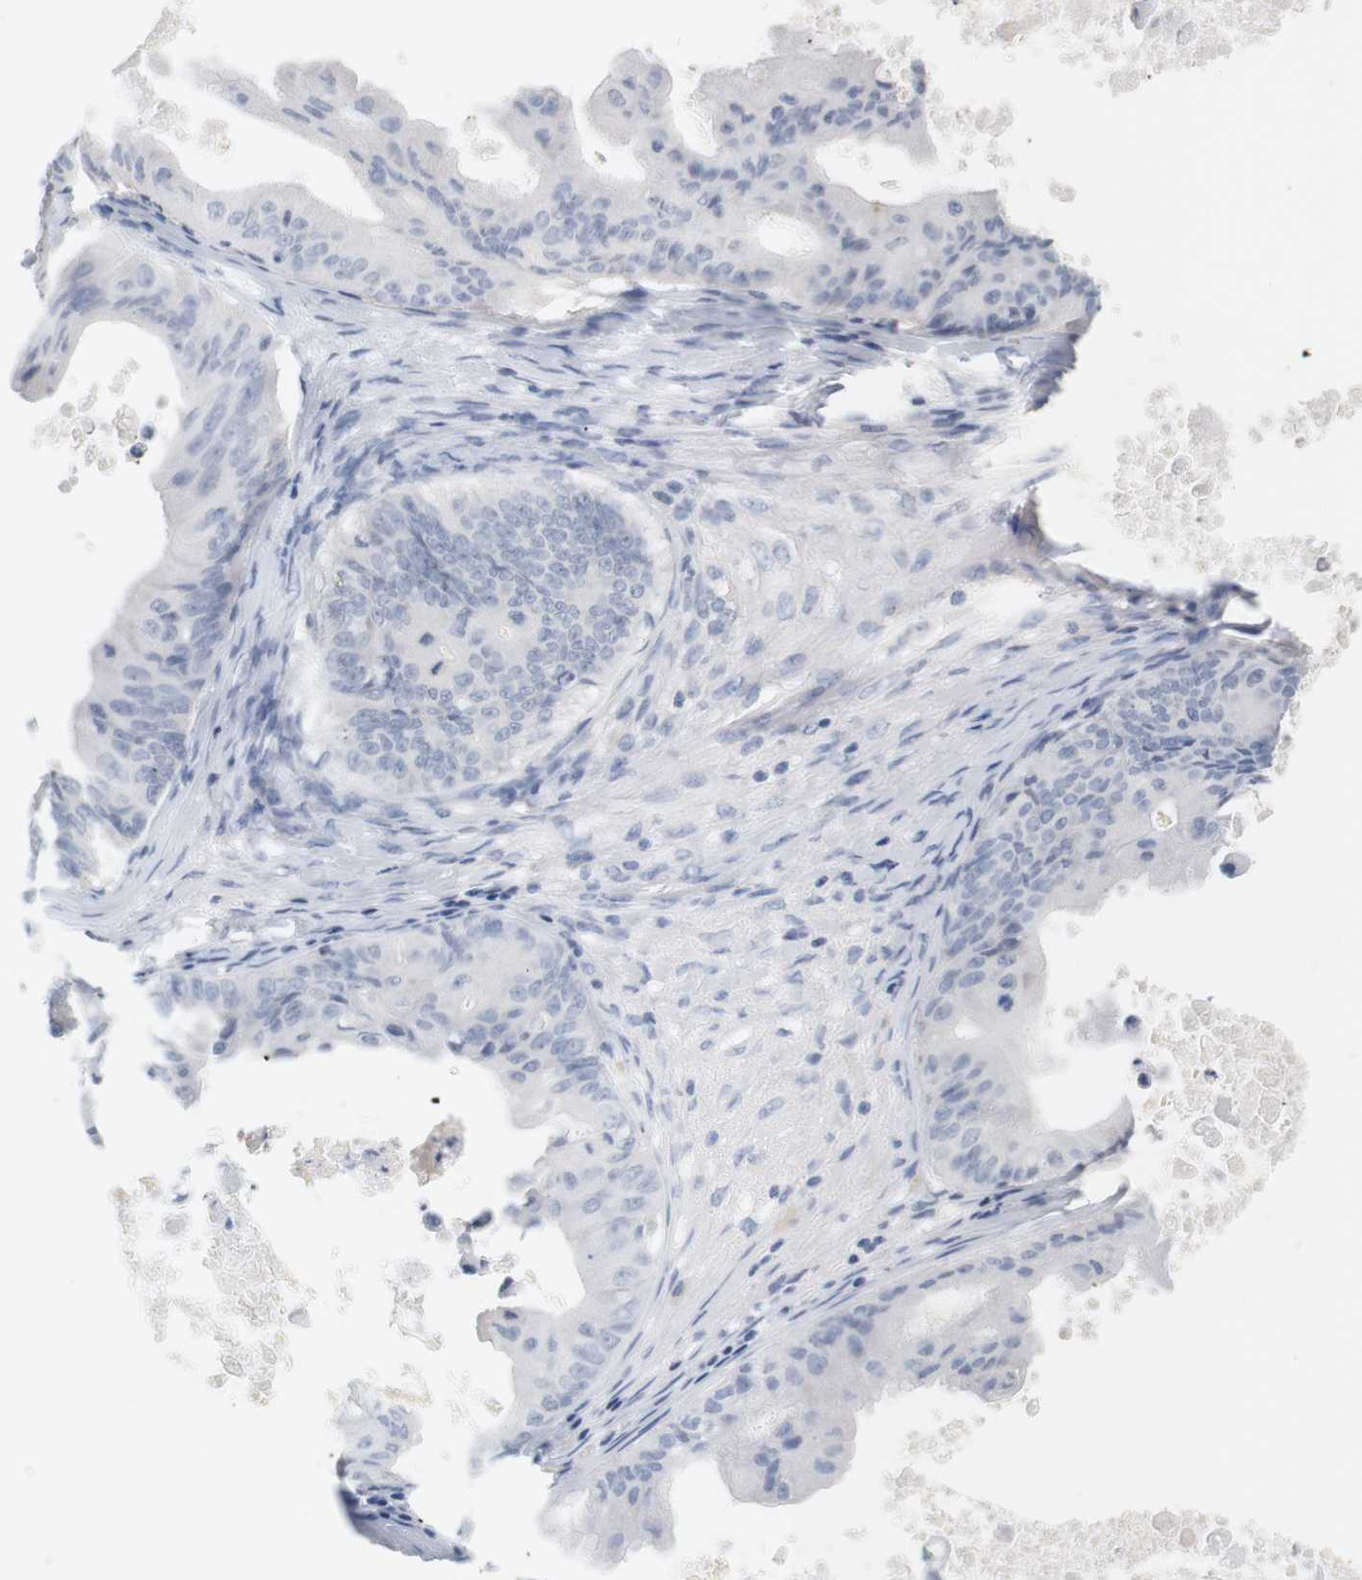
{"staining": {"intensity": "negative", "quantity": "none", "location": "none"}, "tissue": "ovarian cancer", "cell_type": "Tumor cells", "image_type": "cancer", "snomed": [{"axis": "morphology", "description": "Cystadenocarcinoma, mucinous, NOS"}, {"axis": "topography", "description": "Ovary"}], "caption": "This is an IHC image of ovarian mucinous cystadenocarcinoma. There is no expression in tumor cells.", "gene": "OPRM1", "patient": {"sex": "female", "age": 37}}